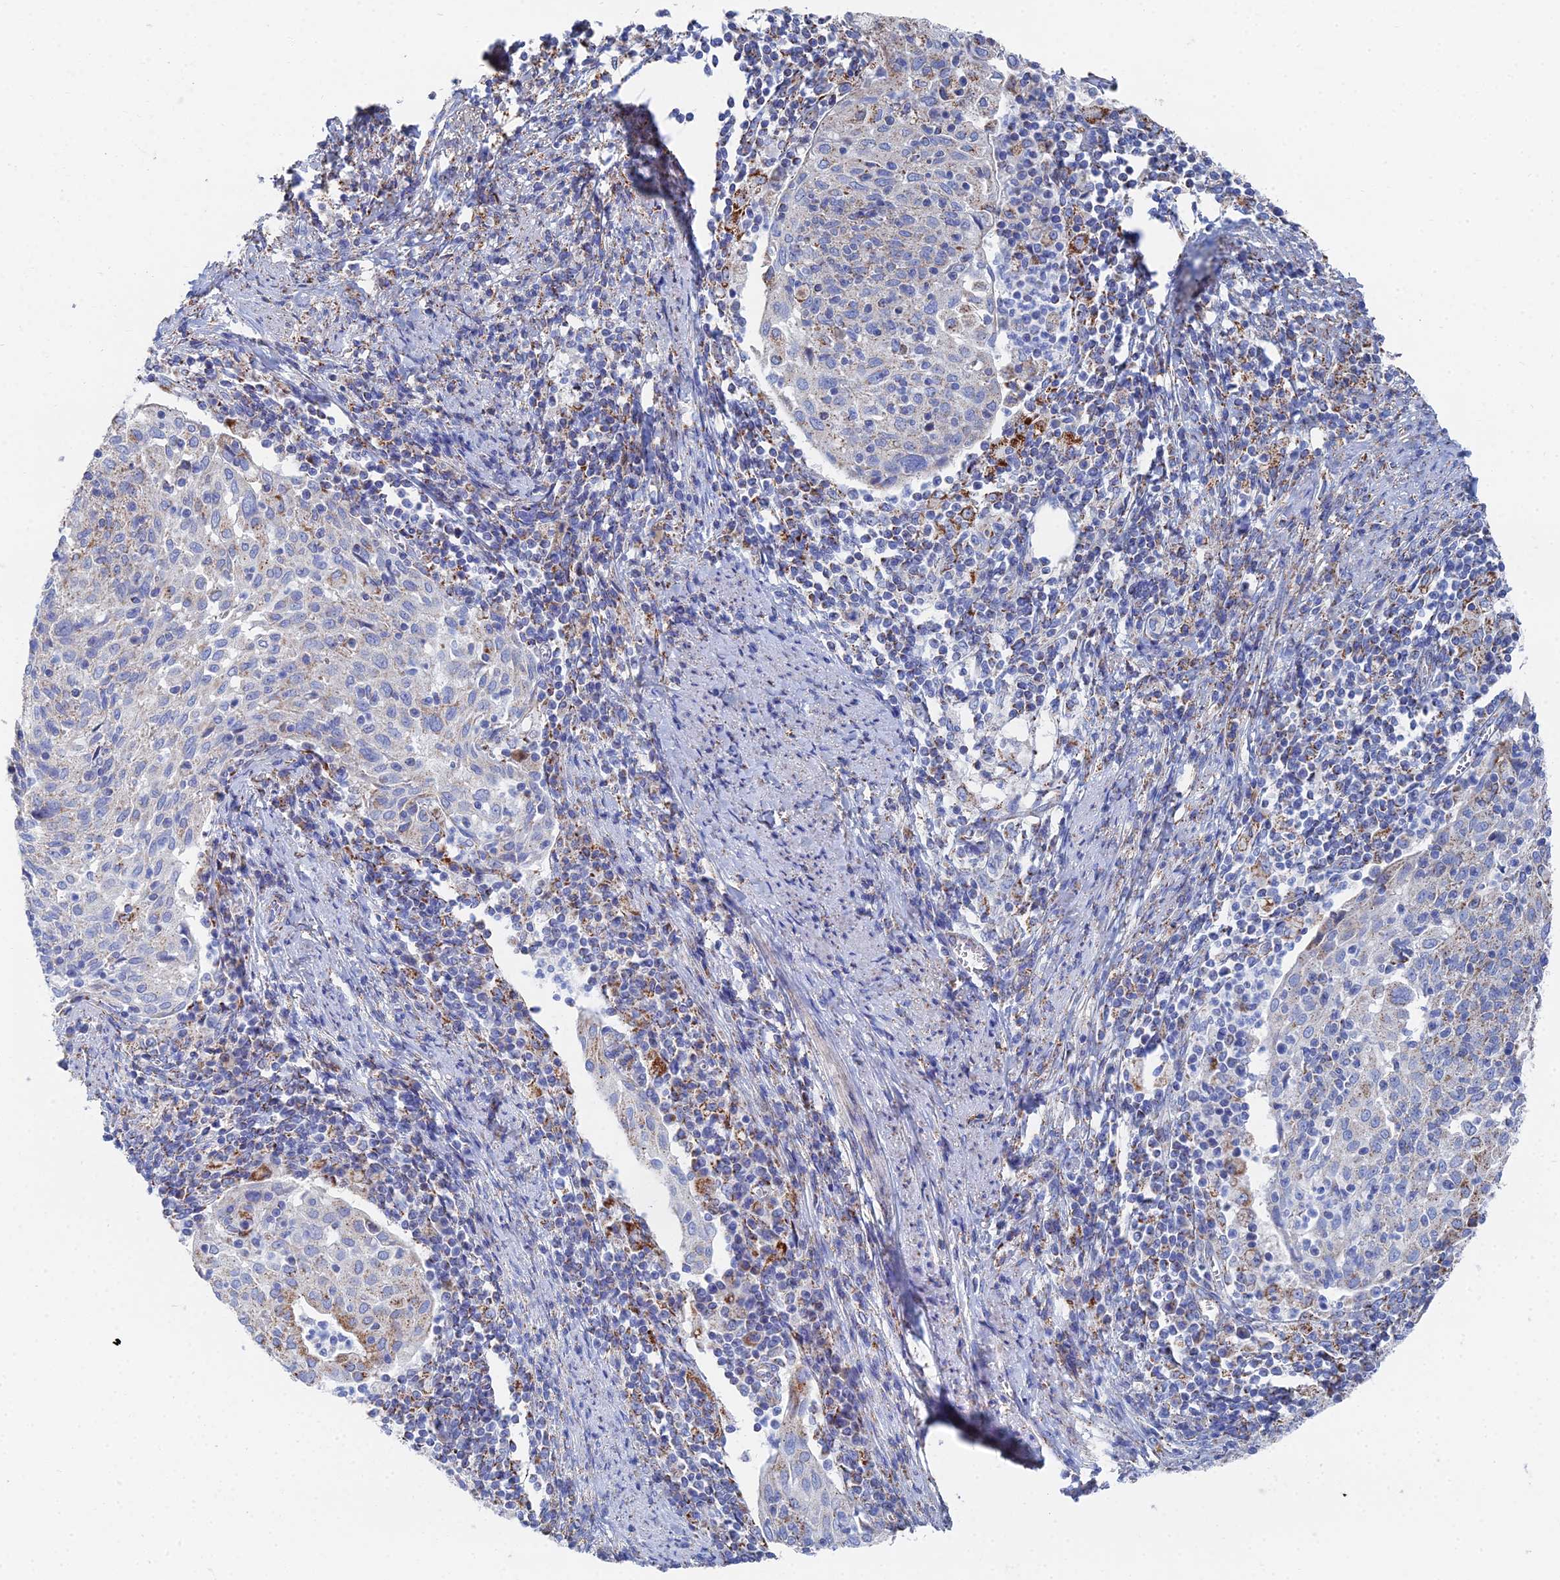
{"staining": {"intensity": "weak", "quantity": "<25%", "location": "cytoplasmic/membranous"}, "tissue": "cervical cancer", "cell_type": "Tumor cells", "image_type": "cancer", "snomed": [{"axis": "morphology", "description": "Squamous cell carcinoma, NOS"}, {"axis": "topography", "description": "Cervix"}], "caption": "Cervical squamous cell carcinoma stained for a protein using IHC exhibits no positivity tumor cells.", "gene": "IFT80", "patient": {"sex": "female", "age": 52}}